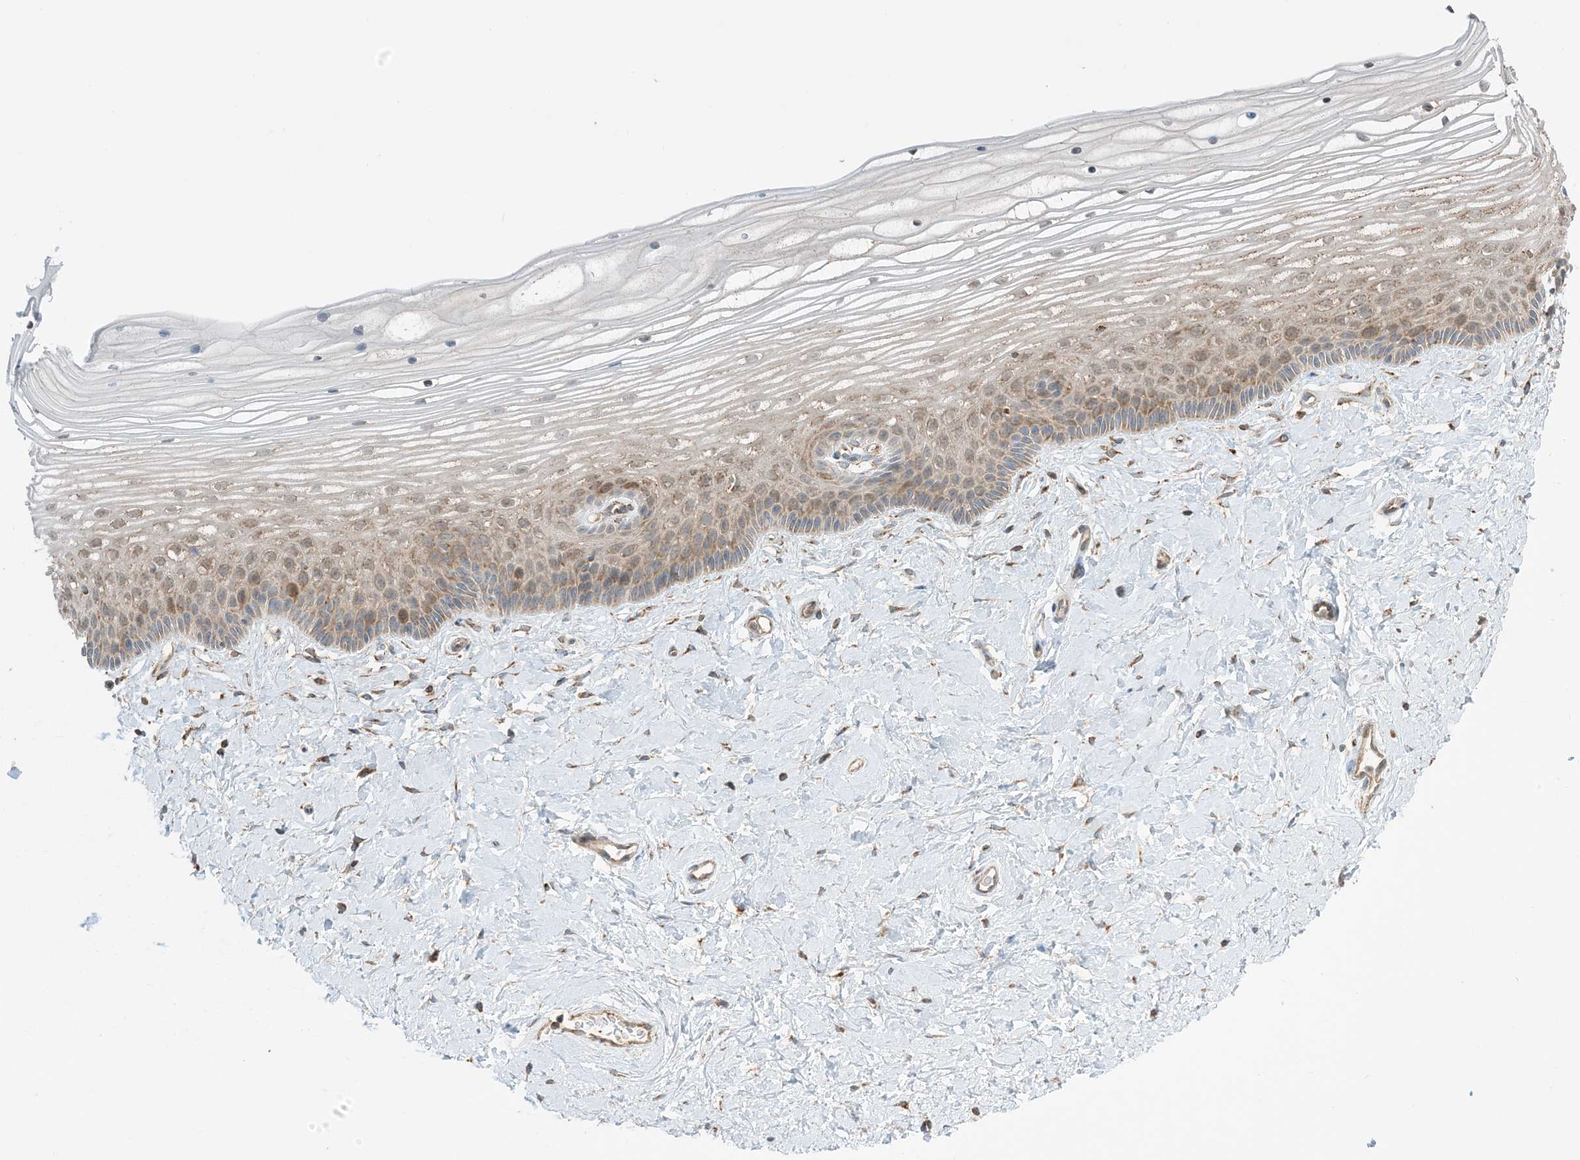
{"staining": {"intensity": "moderate", "quantity": "25%-75%", "location": "cytoplasmic/membranous"}, "tissue": "vagina", "cell_type": "Squamous epithelial cells", "image_type": "normal", "snomed": [{"axis": "morphology", "description": "Normal tissue, NOS"}, {"axis": "topography", "description": "Vagina"}, {"axis": "topography", "description": "Cervix"}], "caption": "This photomicrograph demonstrates immunohistochemistry (IHC) staining of benign human vagina, with medium moderate cytoplasmic/membranous positivity in about 25%-75% of squamous epithelial cells.", "gene": "N4BP3", "patient": {"sex": "female", "age": 40}}